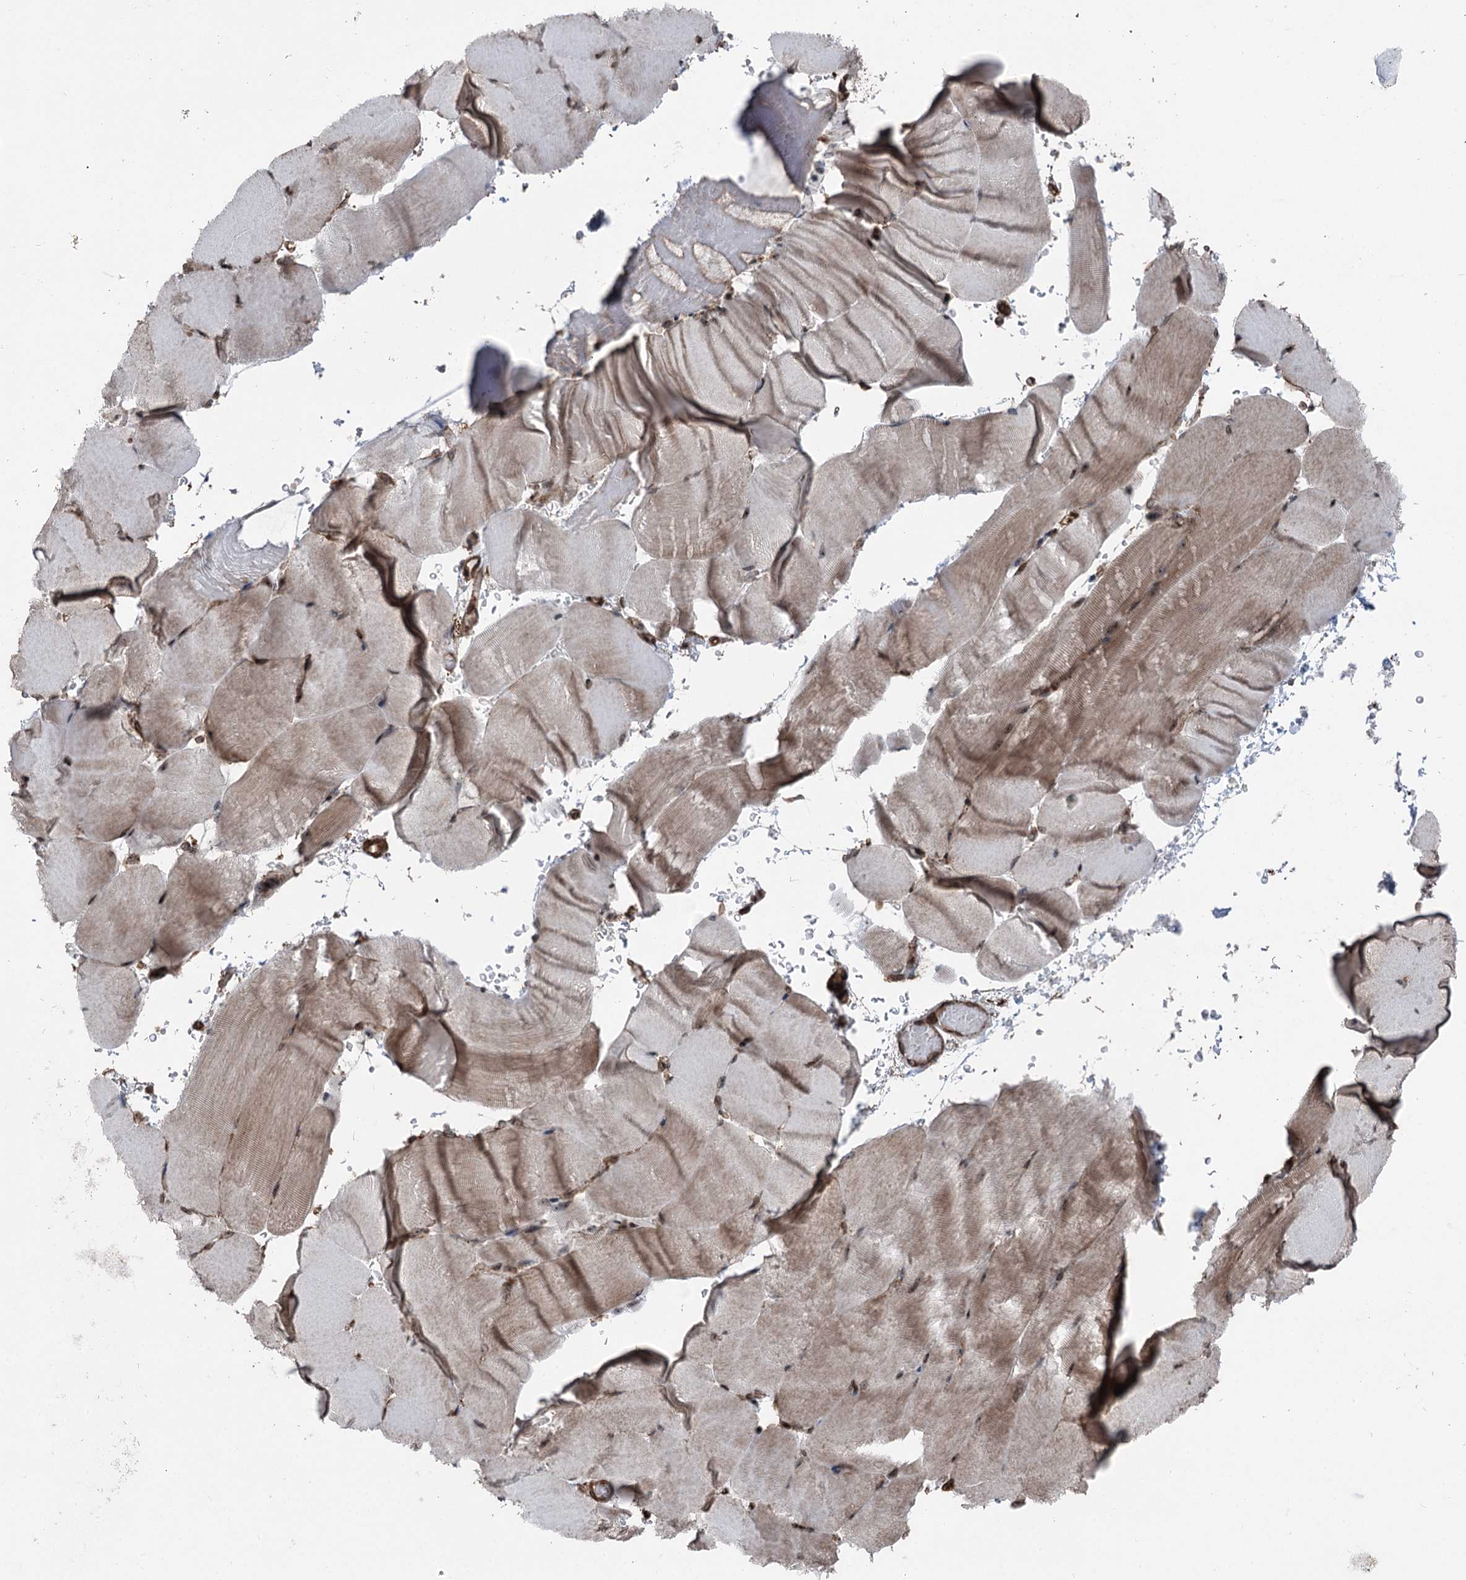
{"staining": {"intensity": "moderate", "quantity": "25%-75%", "location": "cytoplasmic/membranous,nuclear"}, "tissue": "skeletal muscle", "cell_type": "Myocytes", "image_type": "normal", "snomed": [{"axis": "morphology", "description": "Normal tissue, NOS"}, {"axis": "topography", "description": "Skeletal muscle"}, {"axis": "topography", "description": "Parathyroid gland"}], "caption": "An immunohistochemistry (IHC) micrograph of unremarkable tissue is shown. Protein staining in brown shows moderate cytoplasmic/membranous,nuclear positivity in skeletal muscle within myocytes. (brown staining indicates protein expression, while blue staining denotes nuclei).", "gene": "STEEP1", "patient": {"sex": "female", "age": 37}}